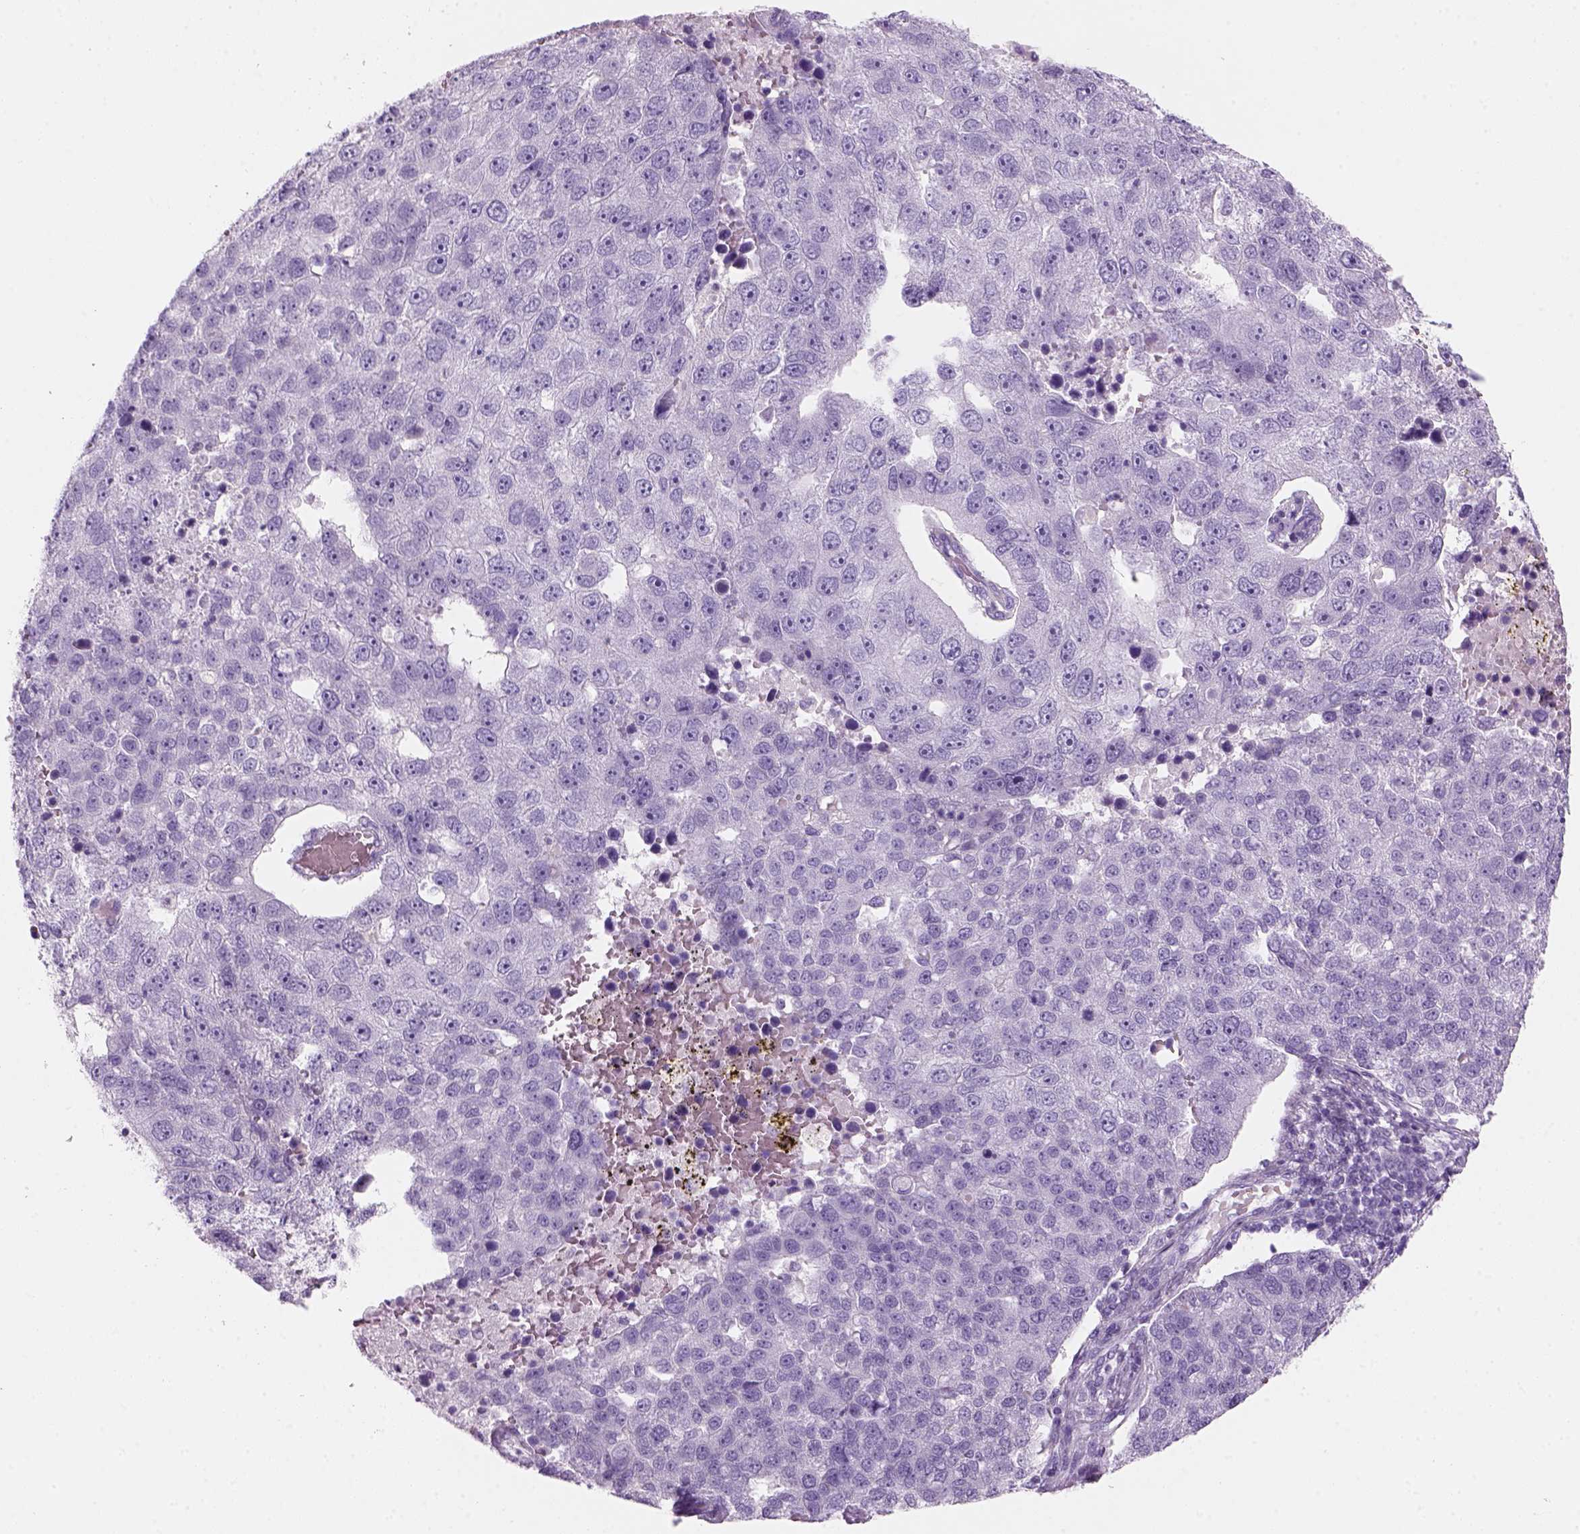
{"staining": {"intensity": "negative", "quantity": "none", "location": "none"}, "tissue": "pancreatic cancer", "cell_type": "Tumor cells", "image_type": "cancer", "snomed": [{"axis": "morphology", "description": "Adenocarcinoma, NOS"}, {"axis": "topography", "description": "Pancreas"}], "caption": "DAB (3,3'-diaminobenzidine) immunohistochemical staining of human adenocarcinoma (pancreatic) exhibits no significant staining in tumor cells. (Stains: DAB IHC with hematoxylin counter stain, Microscopy: brightfield microscopy at high magnification).", "gene": "KRTAP11-1", "patient": {"sex": "female", "age": 61}}